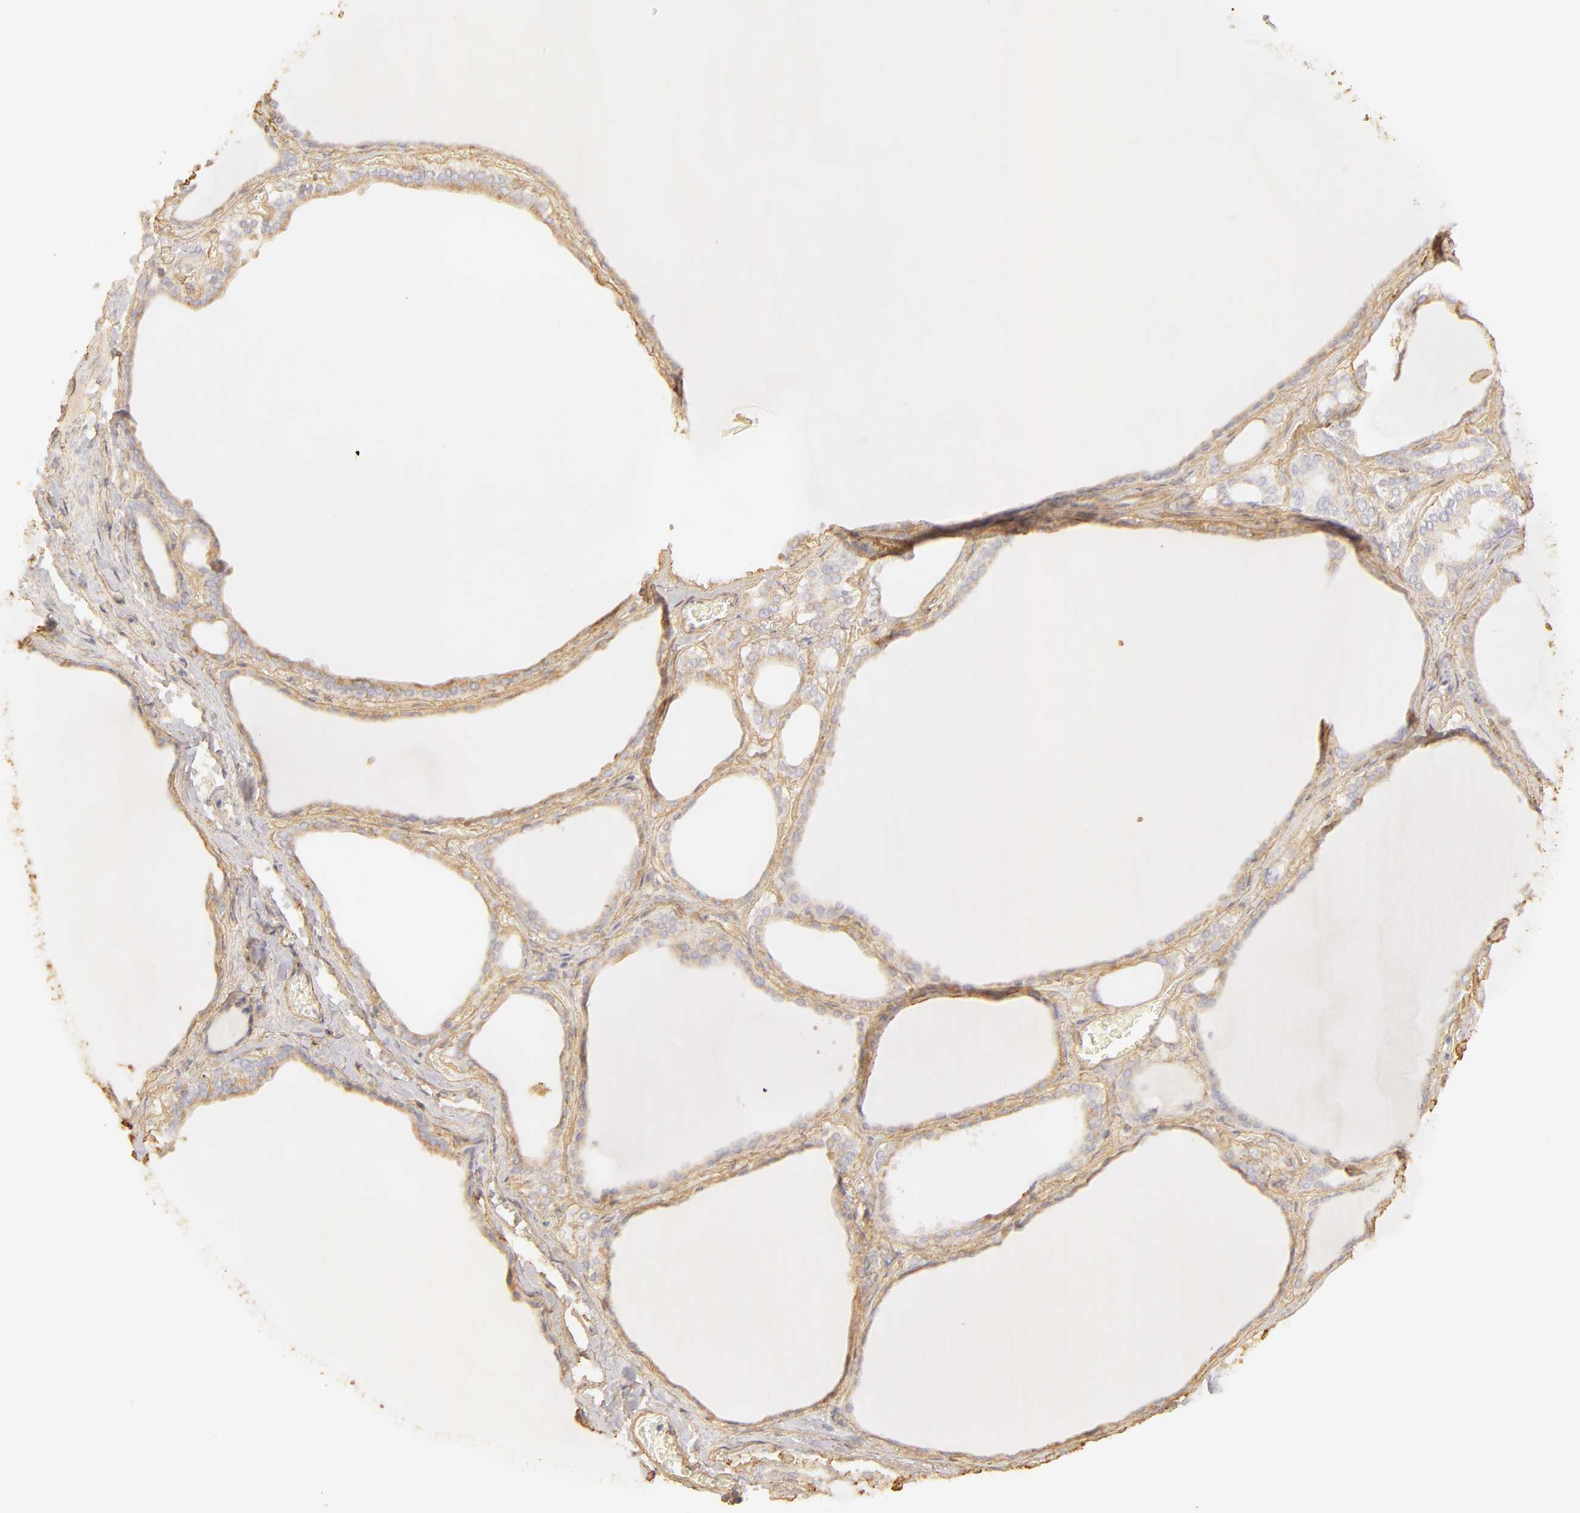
{"staining": {"intensity": "weak", "quantity": ">75%", "location": "cytoplasmic/membranous"}, "tissue": "thyroid gland", "cell_type": "Glandular cells", "image_type": "normal", "snomed": [{"axis": "morphology", "description": "Normal tissue, NOS"}, {"axis": "topography", "description": "Thyroid gland"}], "caption": "A micrograph of human thyroid gland stained for a protein shows weak cytoplasmic/membranous brown staining in glandular cells. The protein of interest is stained brown, and the nuclei are stained in blue (DAB IHC with brightfield microscopy, high magnification).", "gene": "COL4A1", "patient": {"sex": "female", "age": 55}}